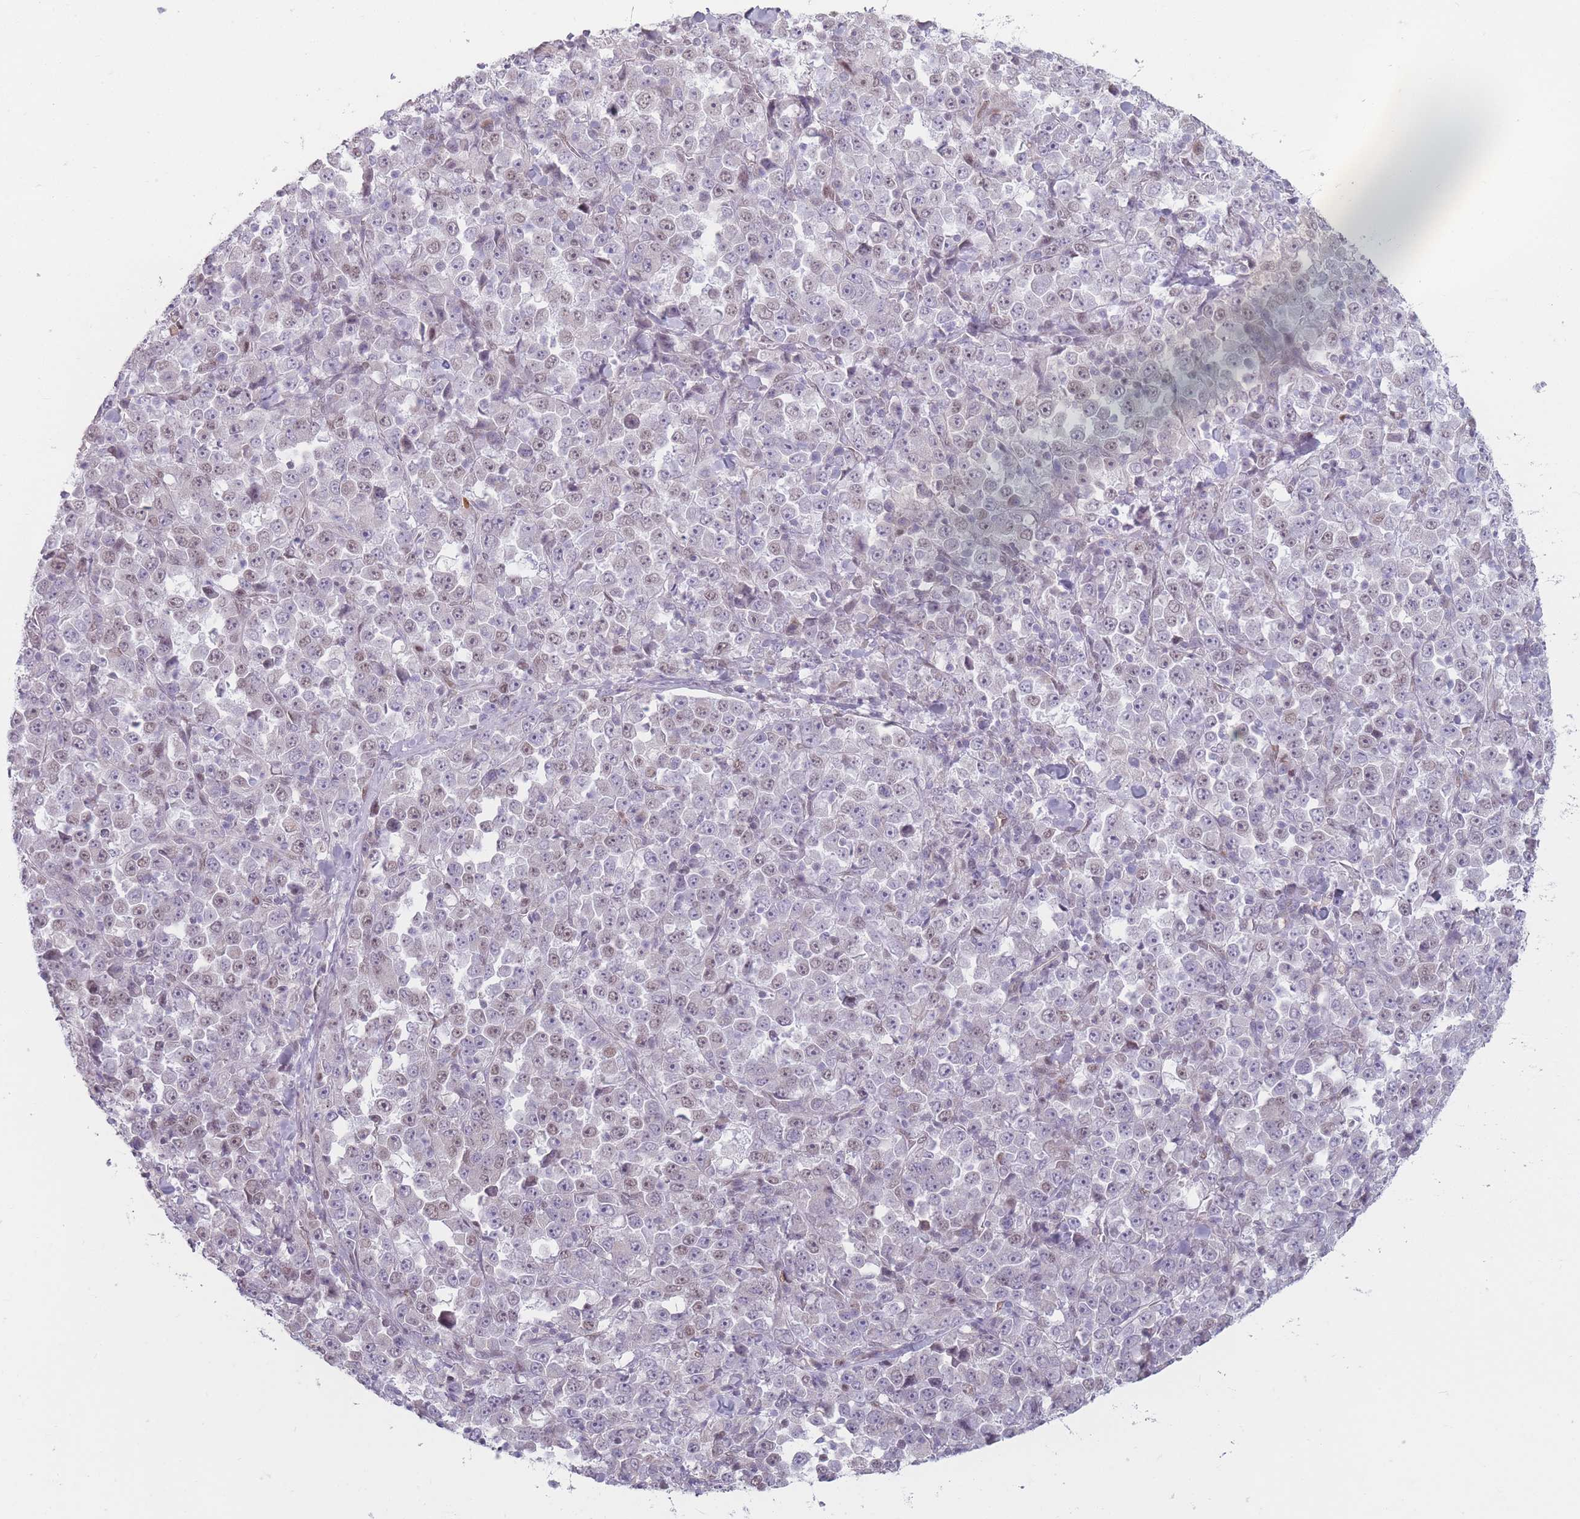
{"staining": {"intensity": "weak", "quantity": "<25%", "location": "nuclear"}, "tissue": "stomach cancer", "cell_type": "Tumor cells", "image_type": "cancer", "snomed": [{"axis": "morphology", "description": "Normal tissue, NOS"}, {"axis": "morphology", "description": "Adenocarcinoma, NOS"}, {"axis": "topography", "description": "Stomach, upper"}, {"axis": "topography", "description": "Stomach"}], "caption": "An image of human adenocarcinoma (stomach) is negative for staining in tumor cells.", "gene": "SH3BGRL2", "patient": {"sex": "male", "age": 59}}